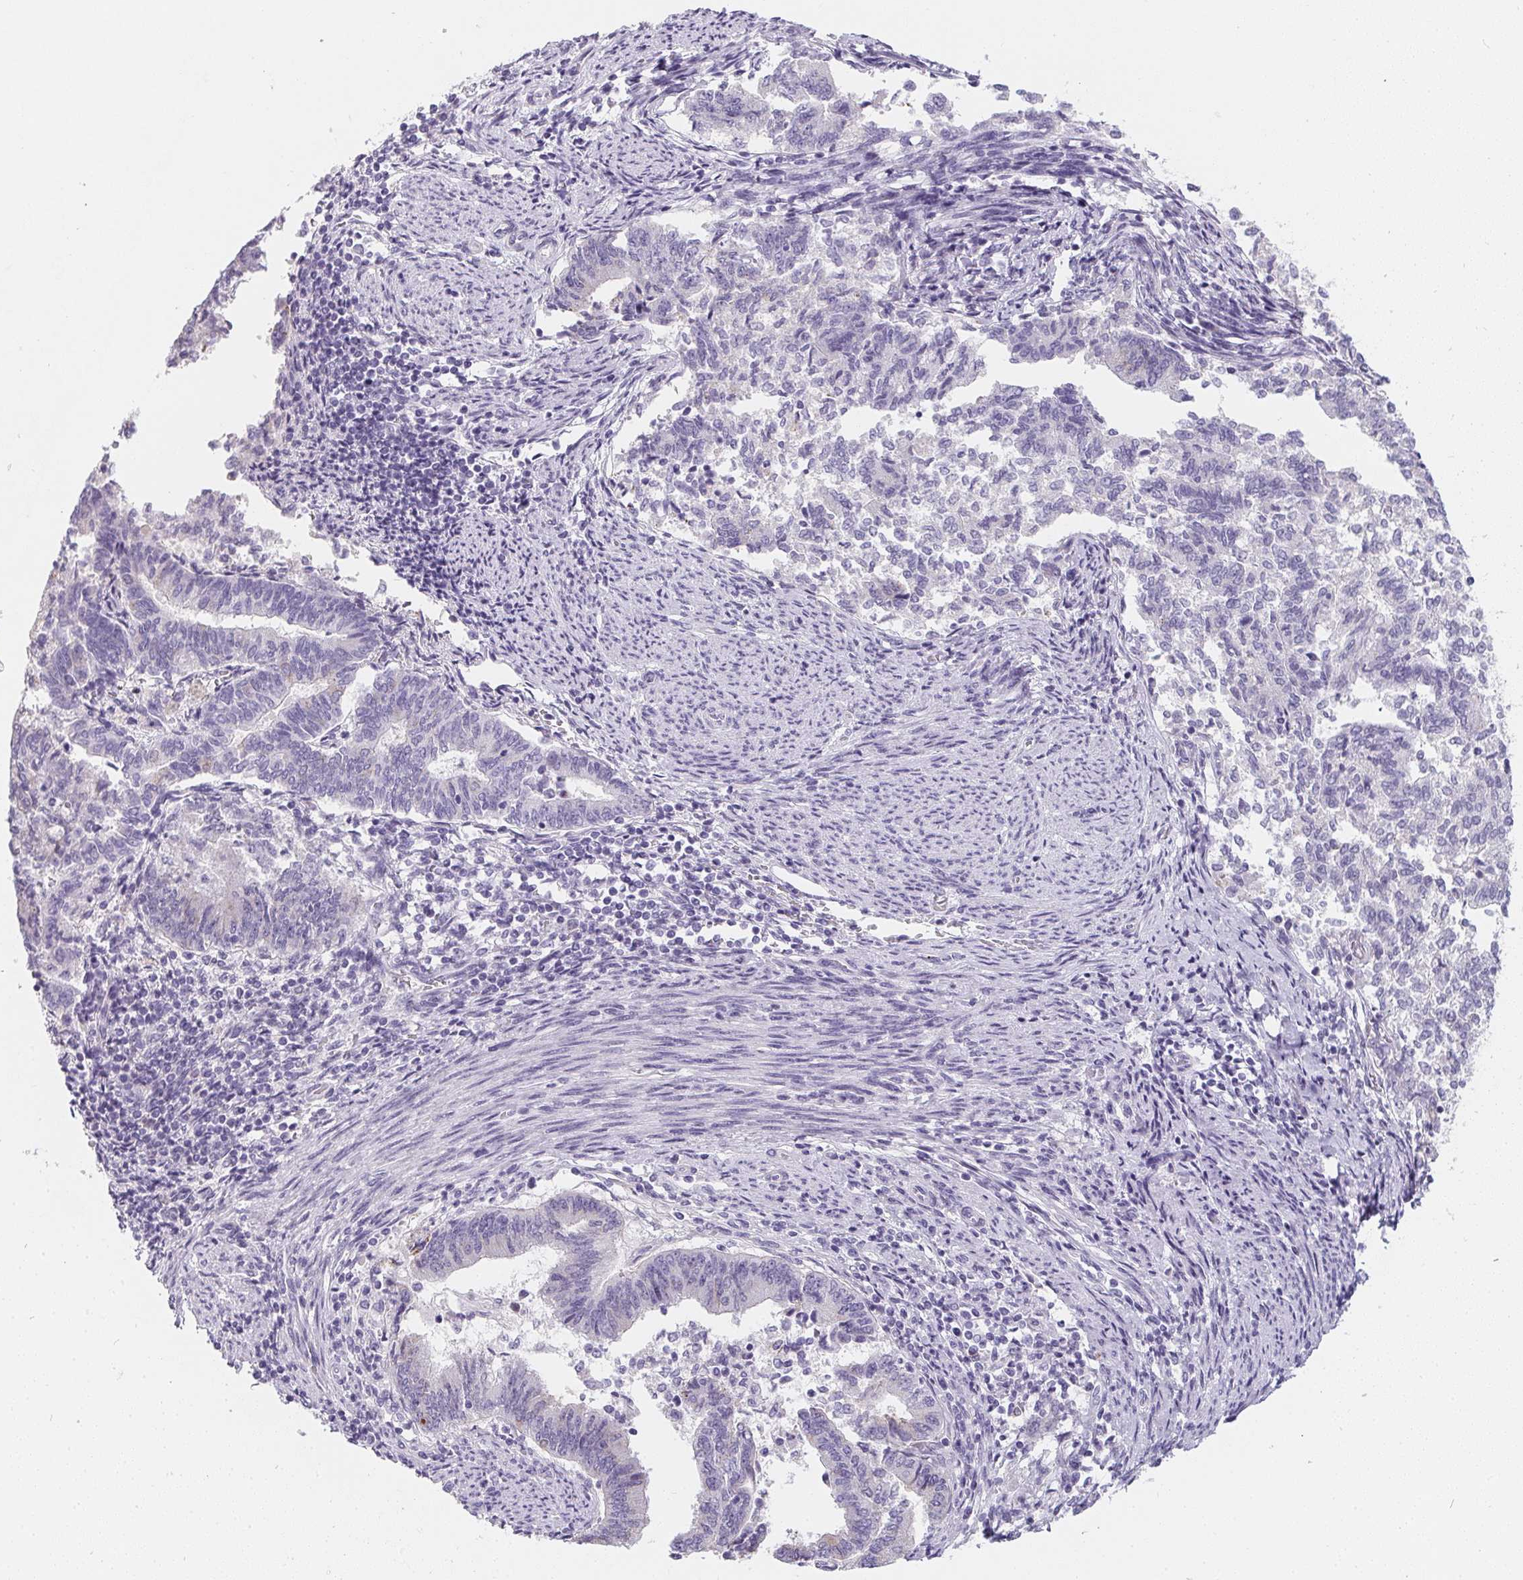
{"staining": {"intensity": "negative", "quantity": "none", "location": "none"}, "tissue": "endometrial cancer", "cell_type": "Tumor cells", "image_type": "cancer", "snomed": [{"axis": "morphology", "description": "Adenocarcinoma, NOS"}, {"axis": "topography", "description": "Endometrium"}], "caption": "This is a image of immunohistochemistry staining of endometrial cancer (adenocarcinoma), which shows no staining in tumor cells.", "gene": "MAP1A", "patient": {"sex": "female", "age": 65}}